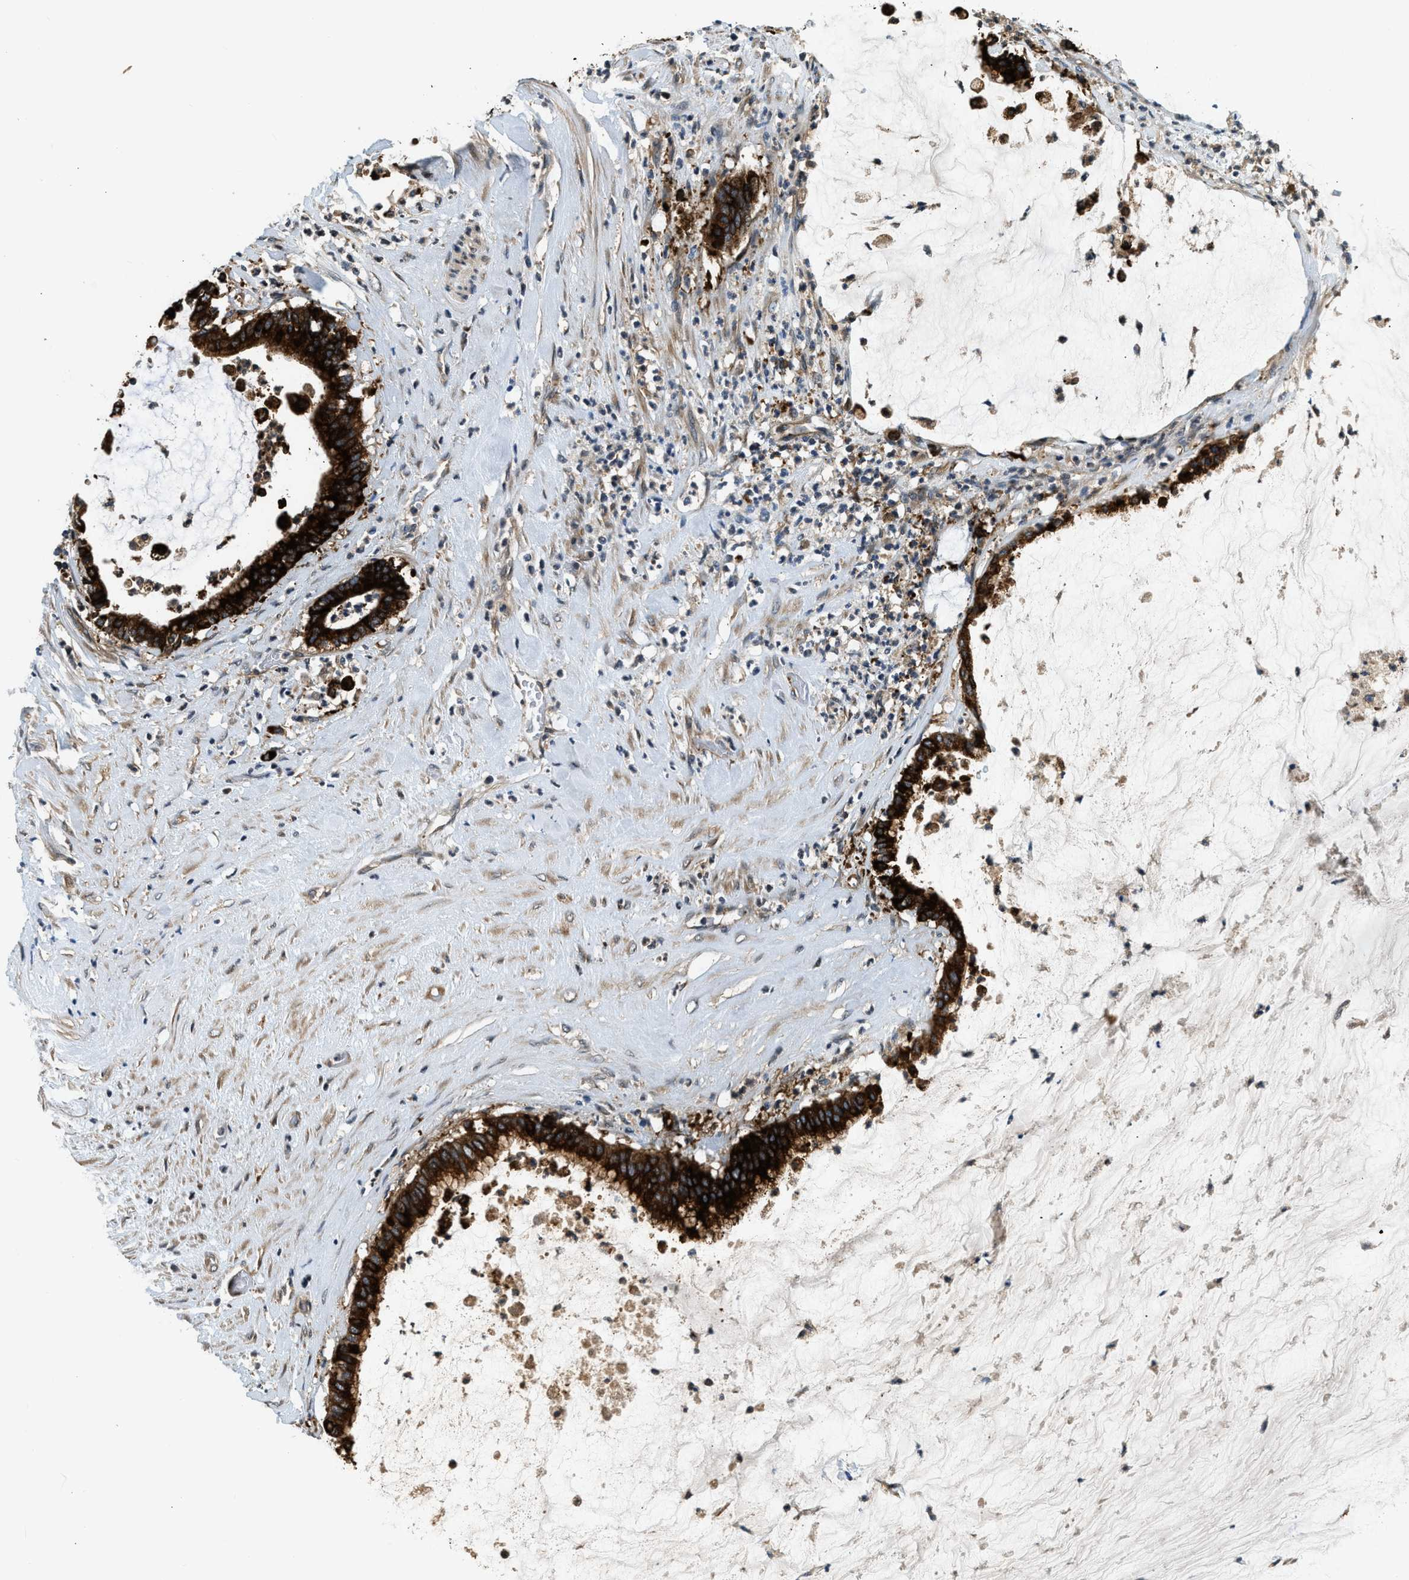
{"staining": {"intensity": "strong", "quantity": ">75%", "location": "cytoplasmic/membranous"}, "tissue": "pancreatic cancer", "cell_type": "Tumor cells", "image_type": "cancer", "snomed": [{"axis": "morphology", "description": "Adenocarcinoma, NOS"}, {"axis": "topography", "description": "Pancreas"}], "caption": "Pancreatic cancer tissue displays strong cytoplasmic/membranous positivity in approximately >75% of tumor cells, visualized by immunohistochemistry.", "gene": "IL3RA", "patient": {"sex": "male", "age": 41}}